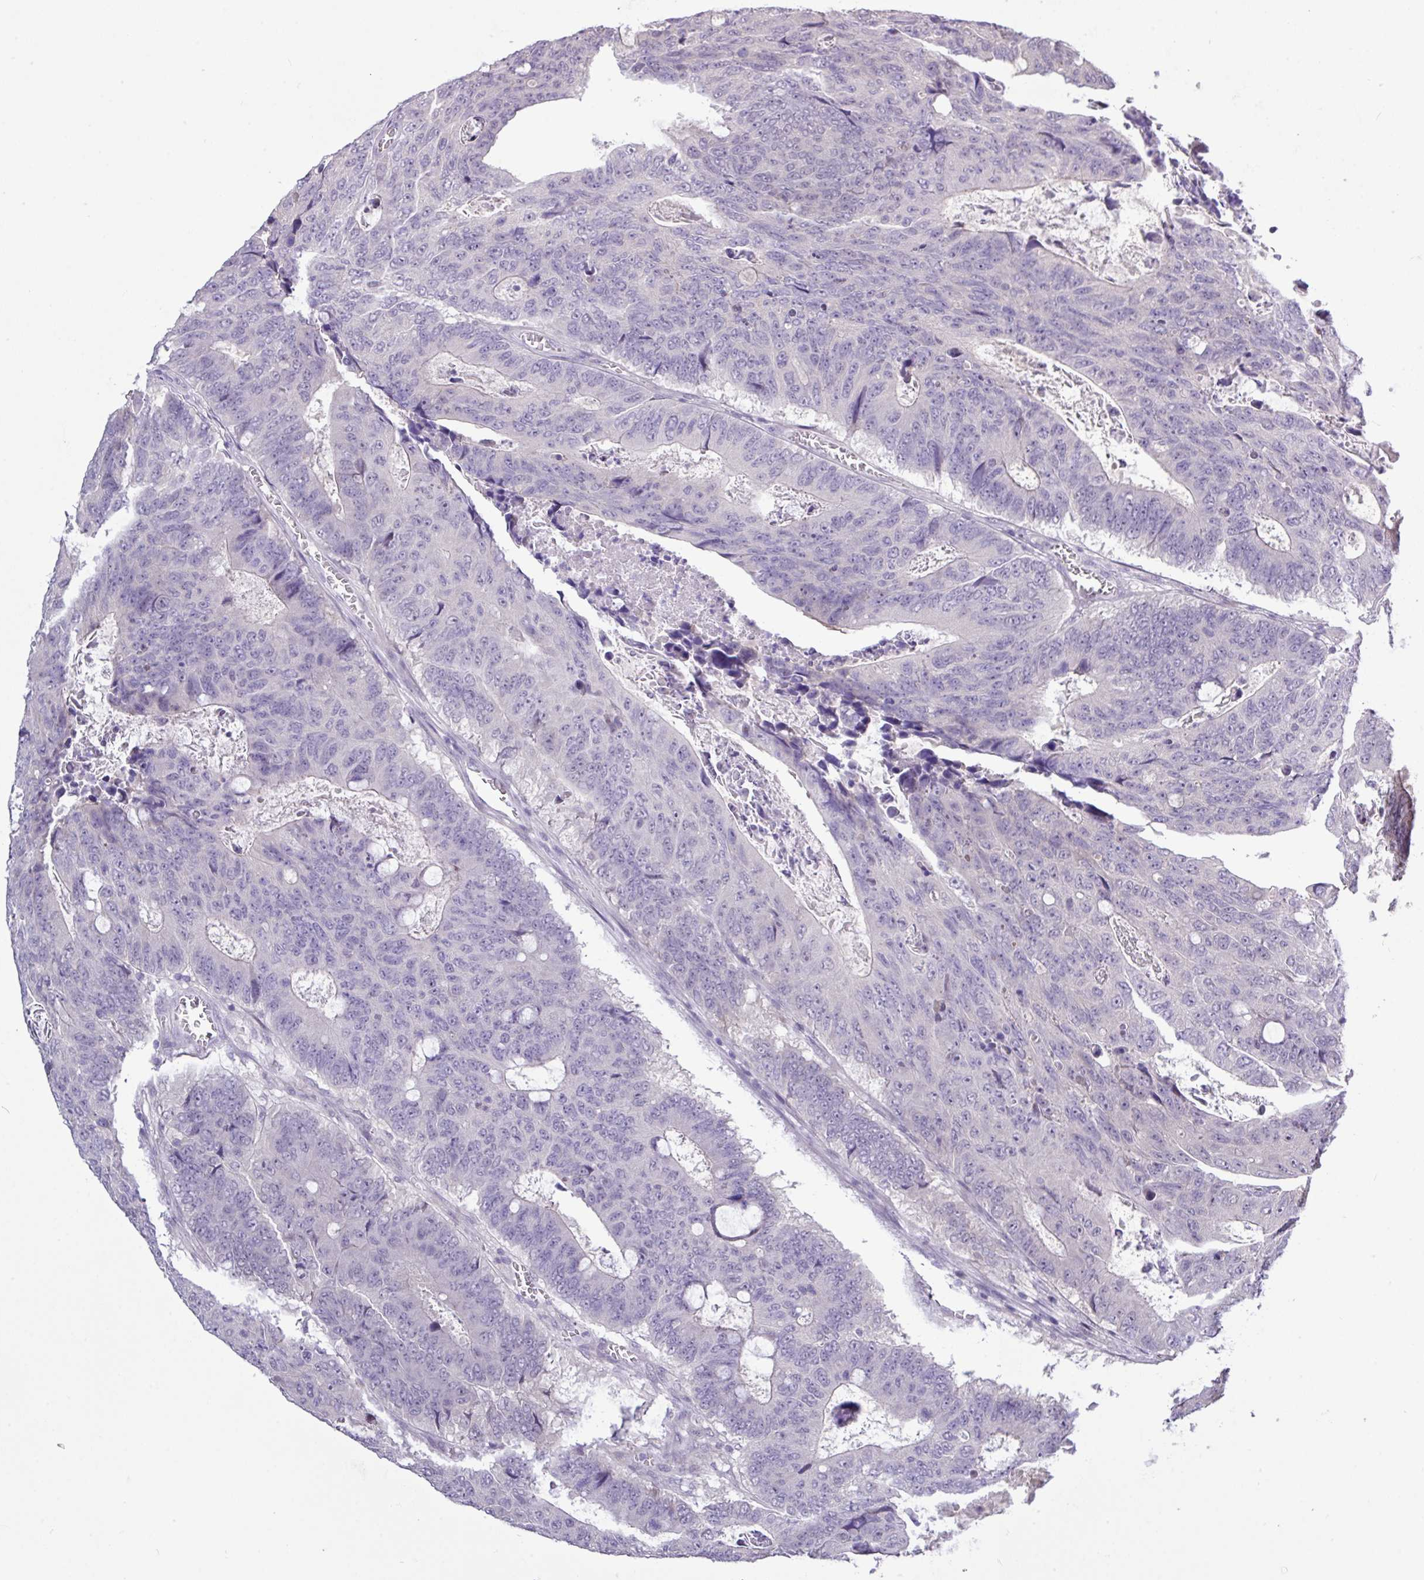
{"staining": {"intensity": "negative", "quantity": "none", "location": "none"}, "tissue": "colorectal cancer", "cell_type": "Tumor cells", "image_type": "cancer", "snomed": [{"axis": "morphology", "description": "Adenocarcinoma, NOS"}, {"axis": "topography", "description": "Colon"}], "caption": "The histopathology image shows no staining of tumor cells in colorectal cancer.", "gene": "RIPPLY1", "patient": {"sex": "male", "age": 87}}